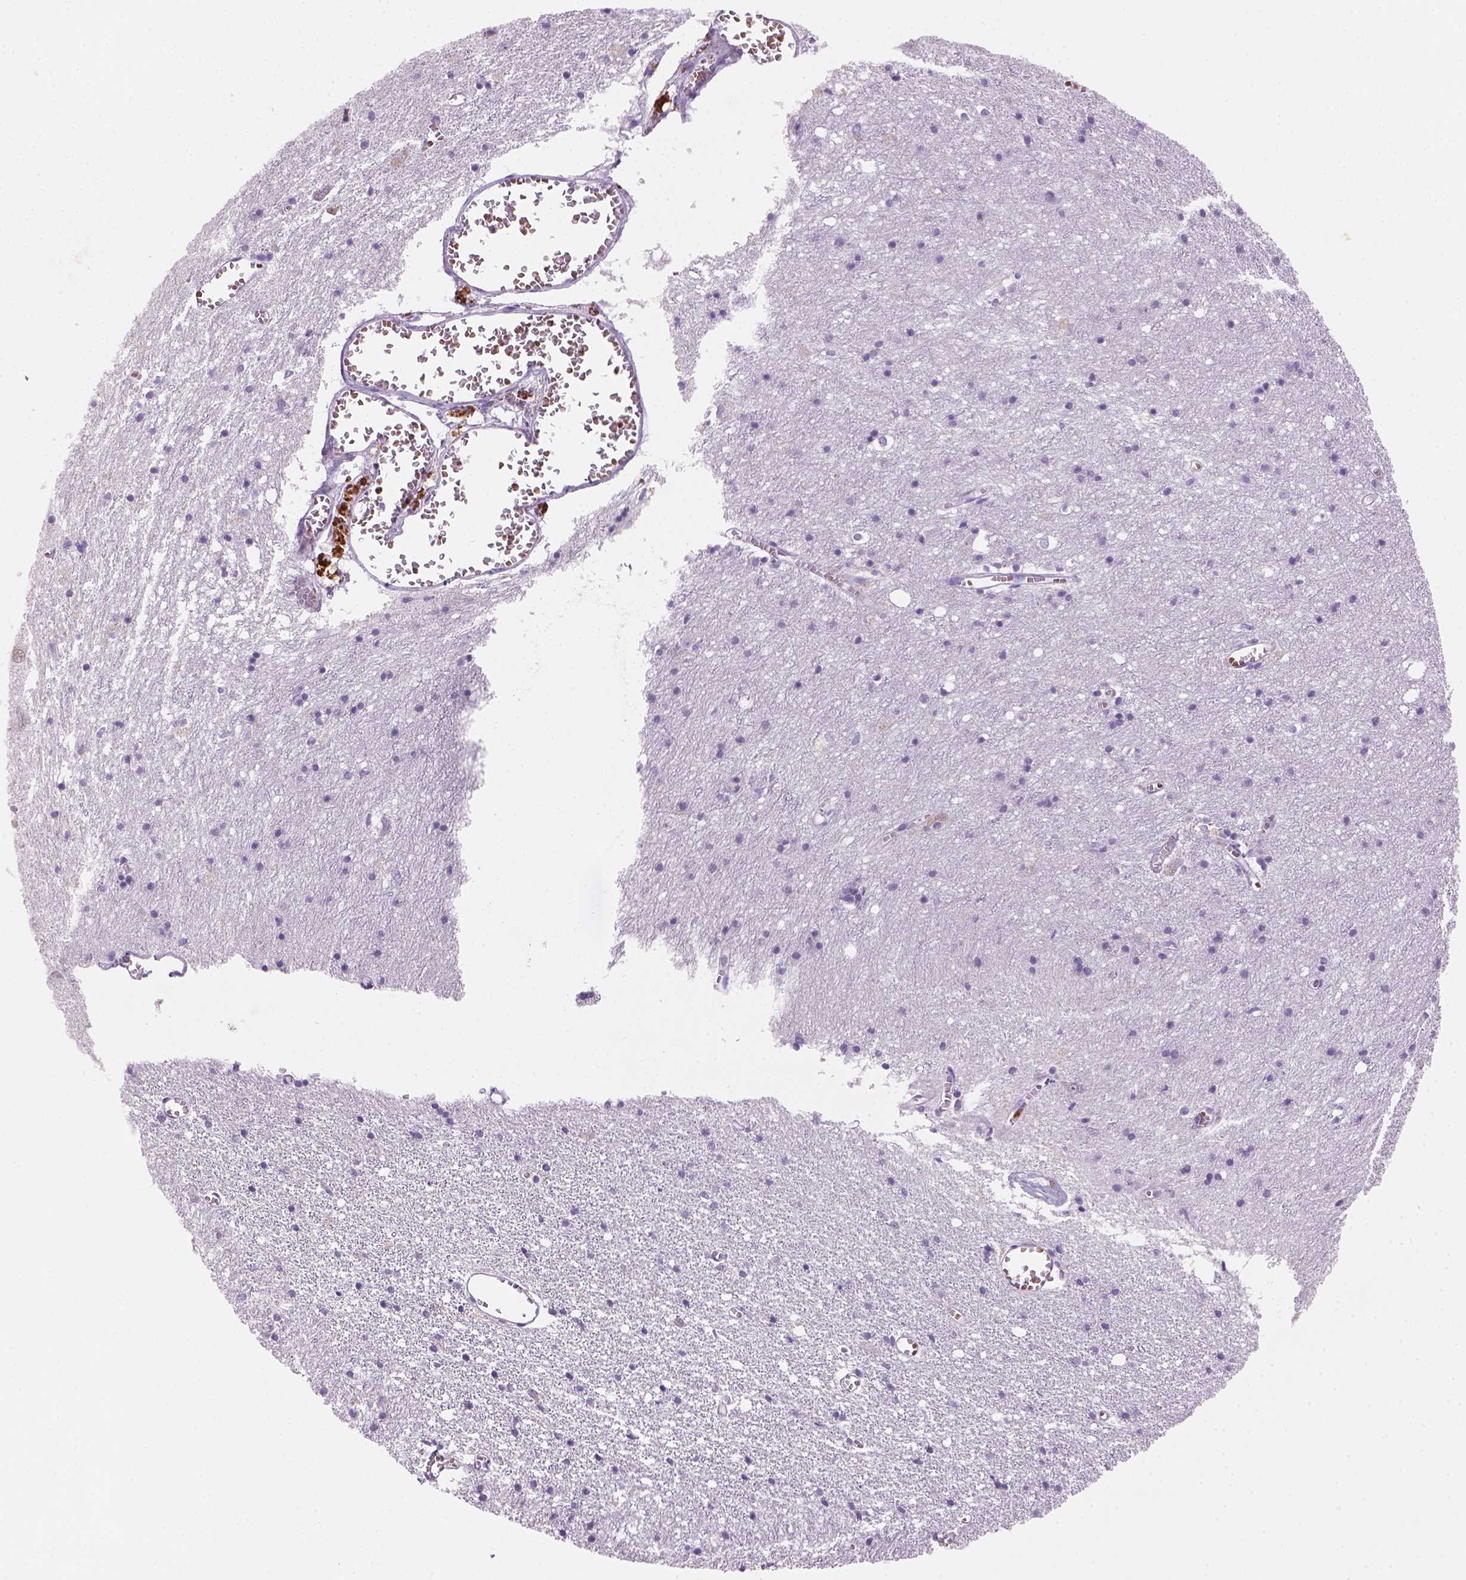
{"staining": {"intensity": "negative", "quantity": "none", "location": "none"}, "tissue": "cerebral cortex", "cell_type": "Endothelial cells", "image_type": "normal", "snomed": [{"axis": "morphology", "description": "Normal tissue, NOS"}, {"axis": "topography", "description": "Cerebral cortex"}], "caption": "Immunohistochemistry of normal cerebral cortex displays no expression in endothelial cells.", "gene": "ZMAT4", "patient": {"sex": "male", "age": 70}}